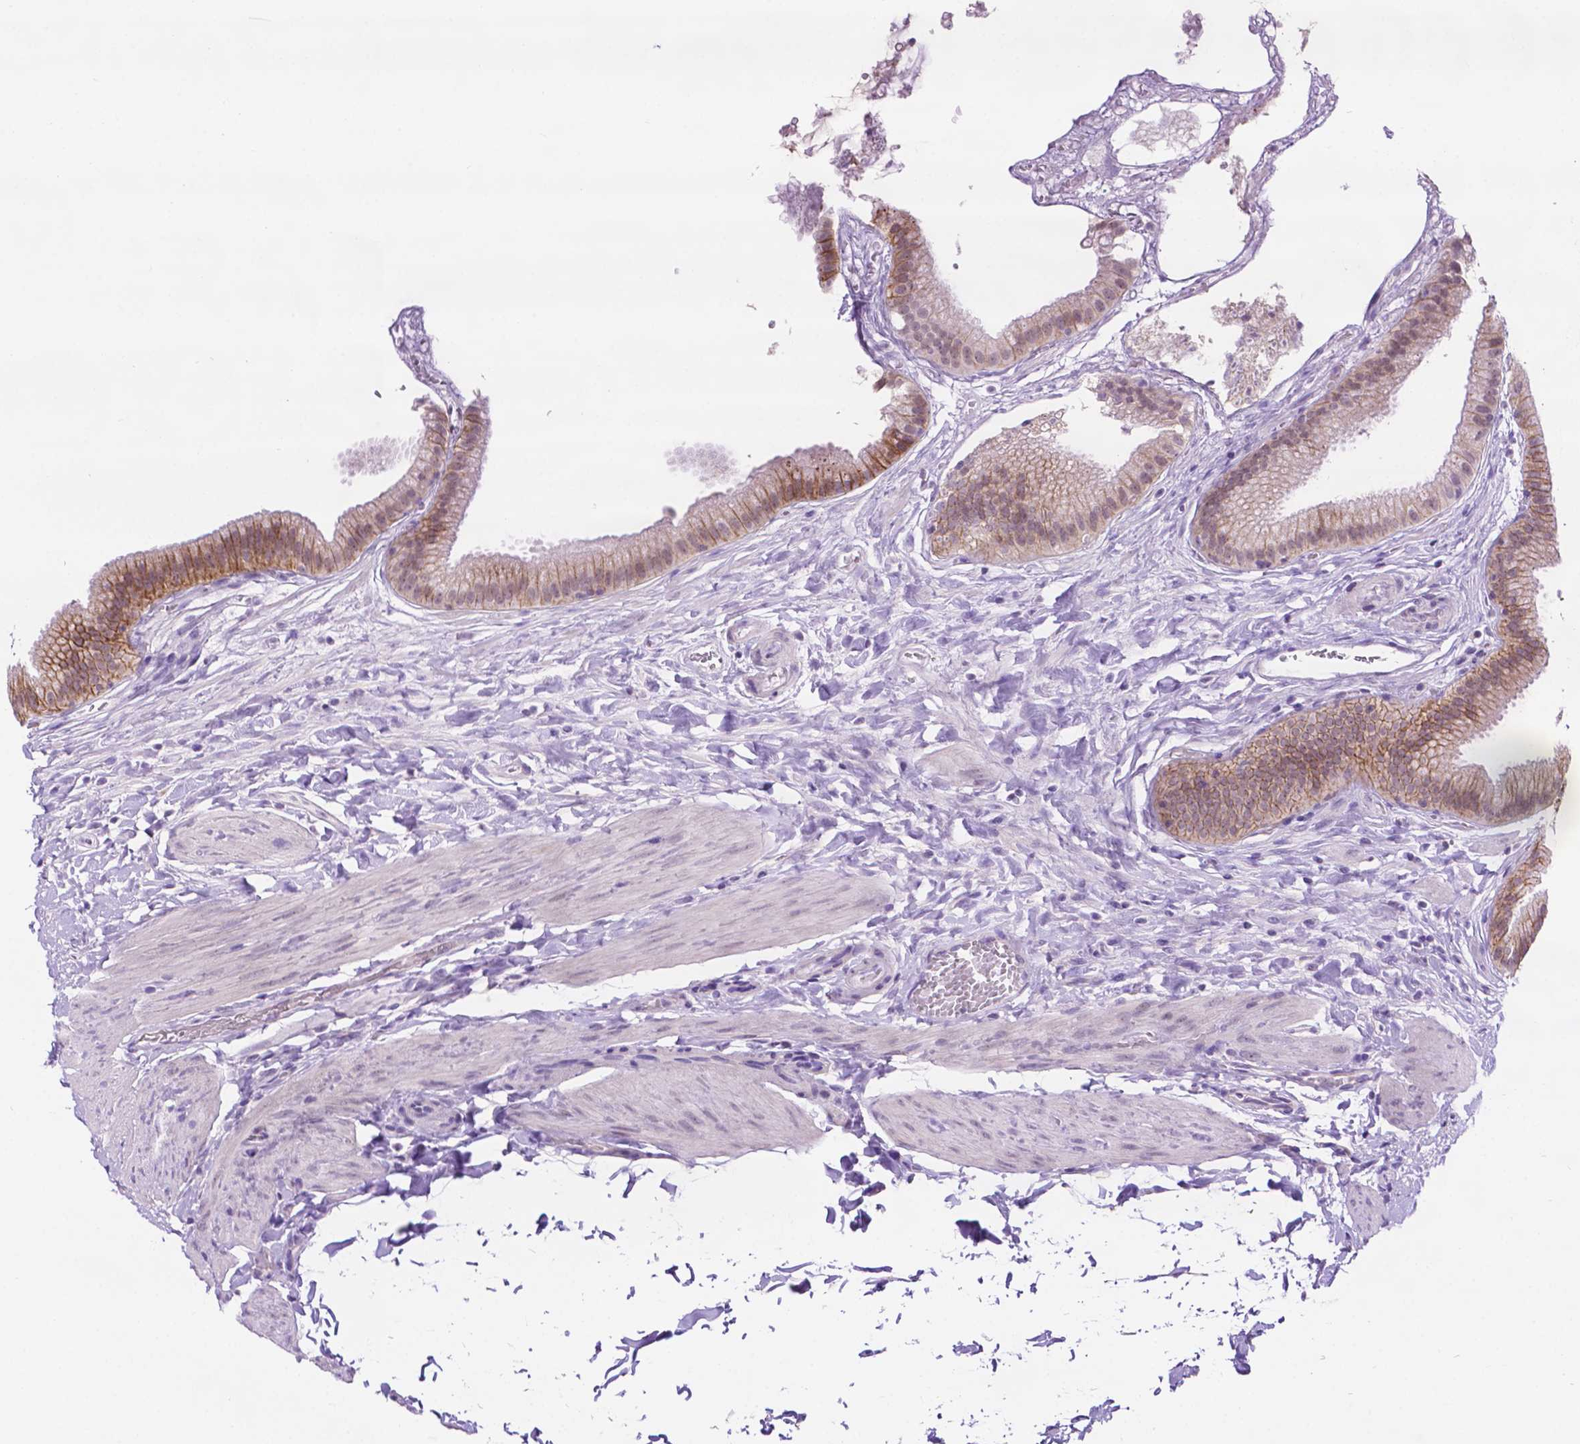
{"staining": {"intensity": "weak", "quantity": "25%-75%", "location": "cytoplasmic/membranous"}, "tissue": "gallbladder", "cell_type": "Glandular cells", "image_type": "normal", "snomed": [{"axis": "morphology", "description": "Normal tissue, NOS"}, {"axis": "topography", "description": "Gallbladder"}], "caption": "Approximately 25%-75% of glandular cells in normal gallbladder display weak cytoplasmic/membranous protein expression as visualized by brown immunohistochemical staining.", "gene": "TACSTD2", "patient": {"sex": "female", "age": 63}}